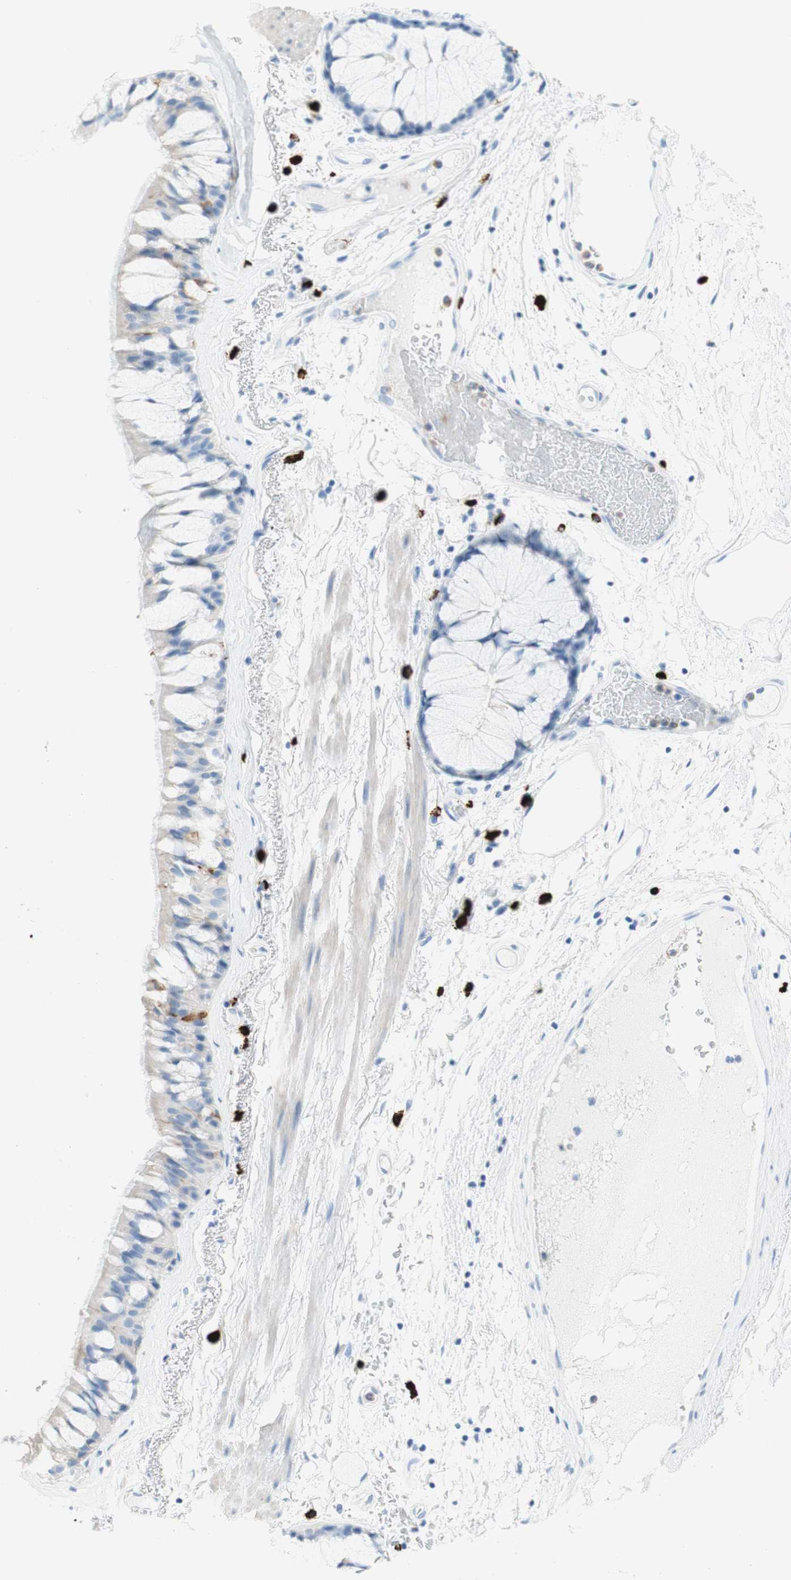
{"staining": {"intensity": "negative", "quantity": "none", "location": "none"}, "tissue": "bronchus", "cell_type": "Respiratory epithelial cells", "image_type": "normal", "snomed": [{"axis": "morphology", "description": "Normal tissue, NOS"}, {"axis": "topography", "description": "Bronchus"}], "caption": "This is an immunohistochemistry micrograph of benign human bronchus. There is no positivity in respiratory epithelial cells.", "gene": "CEACAM1", "patient": {"sex": "male", "age": 66}}